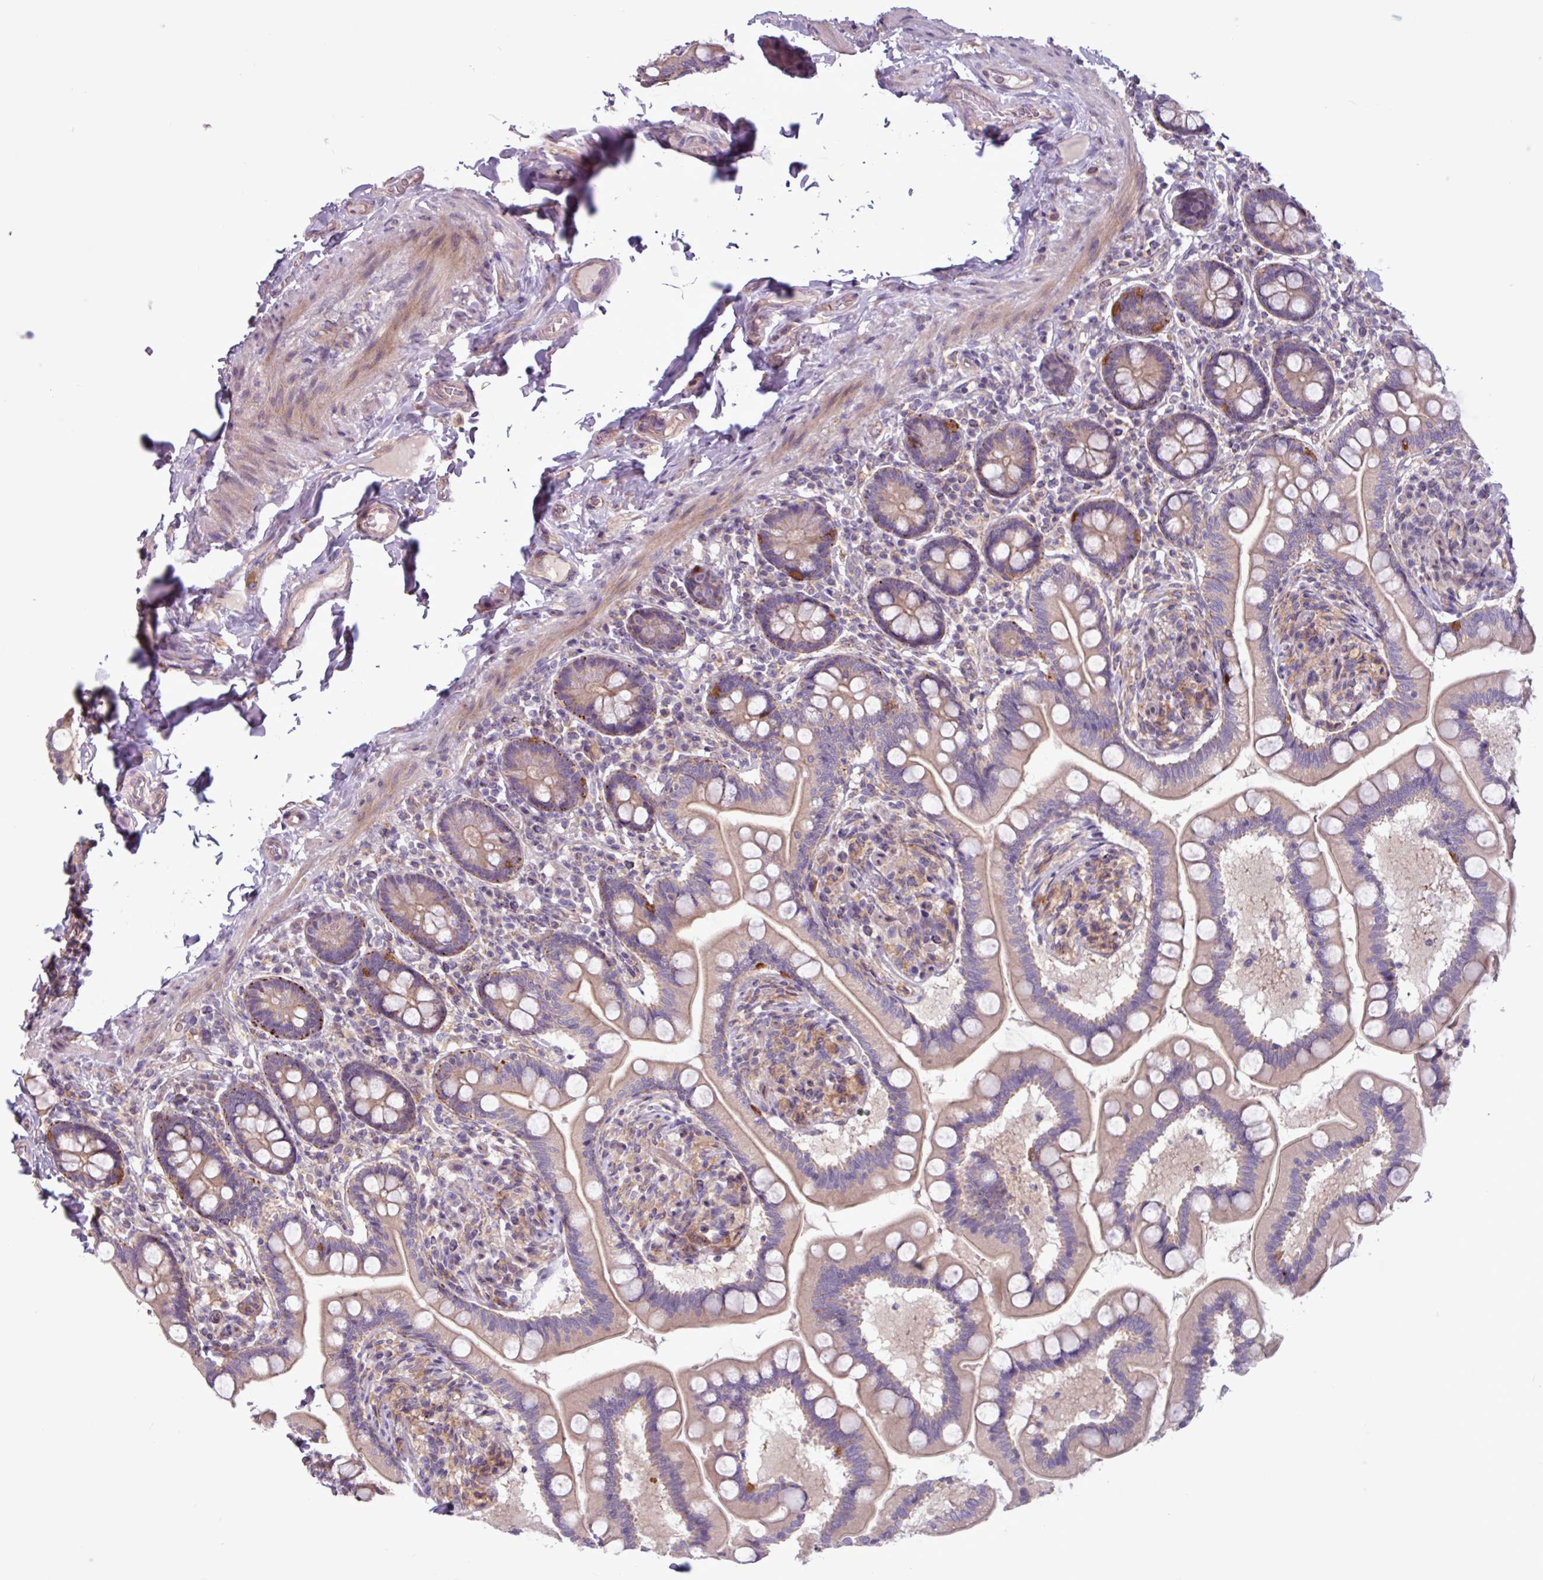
{"staining": {"intensity": "moderate", "quantity": "25%-75%", "location": "cytoplasmic/membranous"}, "tissue": "small intestine", "cell_type": "Glandular cells", "image_type": "normal", "snomed": [{"axis": "morphology", "description": "Normal tissue, NOS"}, {"axis": "topography", "description": "Small intestine"}], "caption": "Immunohistochemical staining of benign small intestine reveals 25%-75% levels of moderate cytoplasmic/membranous protein positivity in approximately 25%-75% of glandular cells. The protein of interest is shown in brown color, while the nuclei are stained blue.", "gene": "PLIN2", "patient": {"sex": "female", "age": 64}}